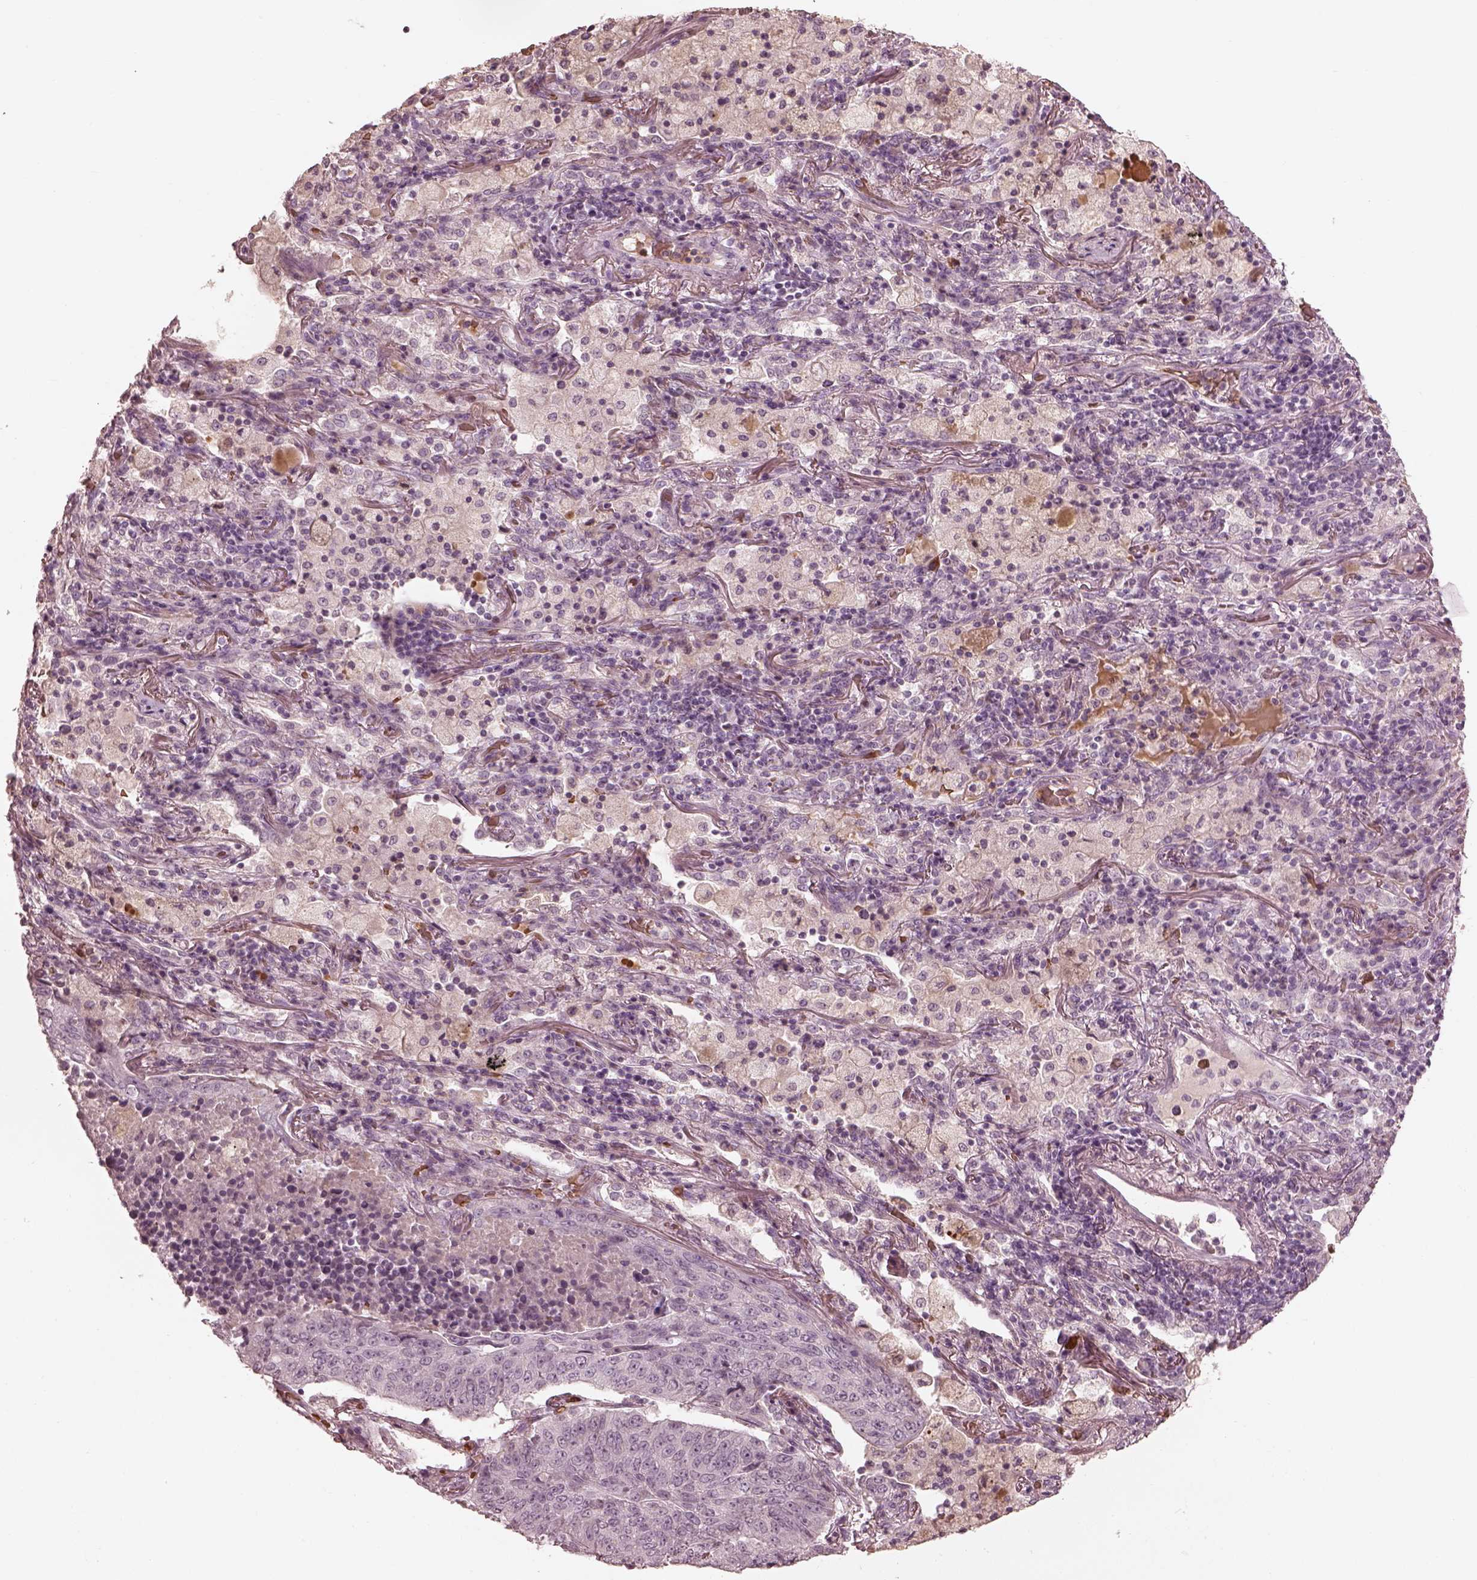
{"staining": {"intensity": "negative", "quantity": "none", "location": "none"}, "tissue": "lung cancer", "cell_type": "Tumor cells", "image_type": "cancer", "snomed": [{"axis": "morphology", "description": "Normal tissue, NOS"}, {"axis": "morphology", "description": "Squamous cell carcinoma, NOS"}, {"axis": "topography", "description": "Bronchus"}, {"axis": "topography", "description": "Lung"}], "caption": "Protein analysis of lung cancer exhibits no significant staining in tumor cells.", "gene": "ANKLE1", "patient": {"sex": "male", "age": 64}}